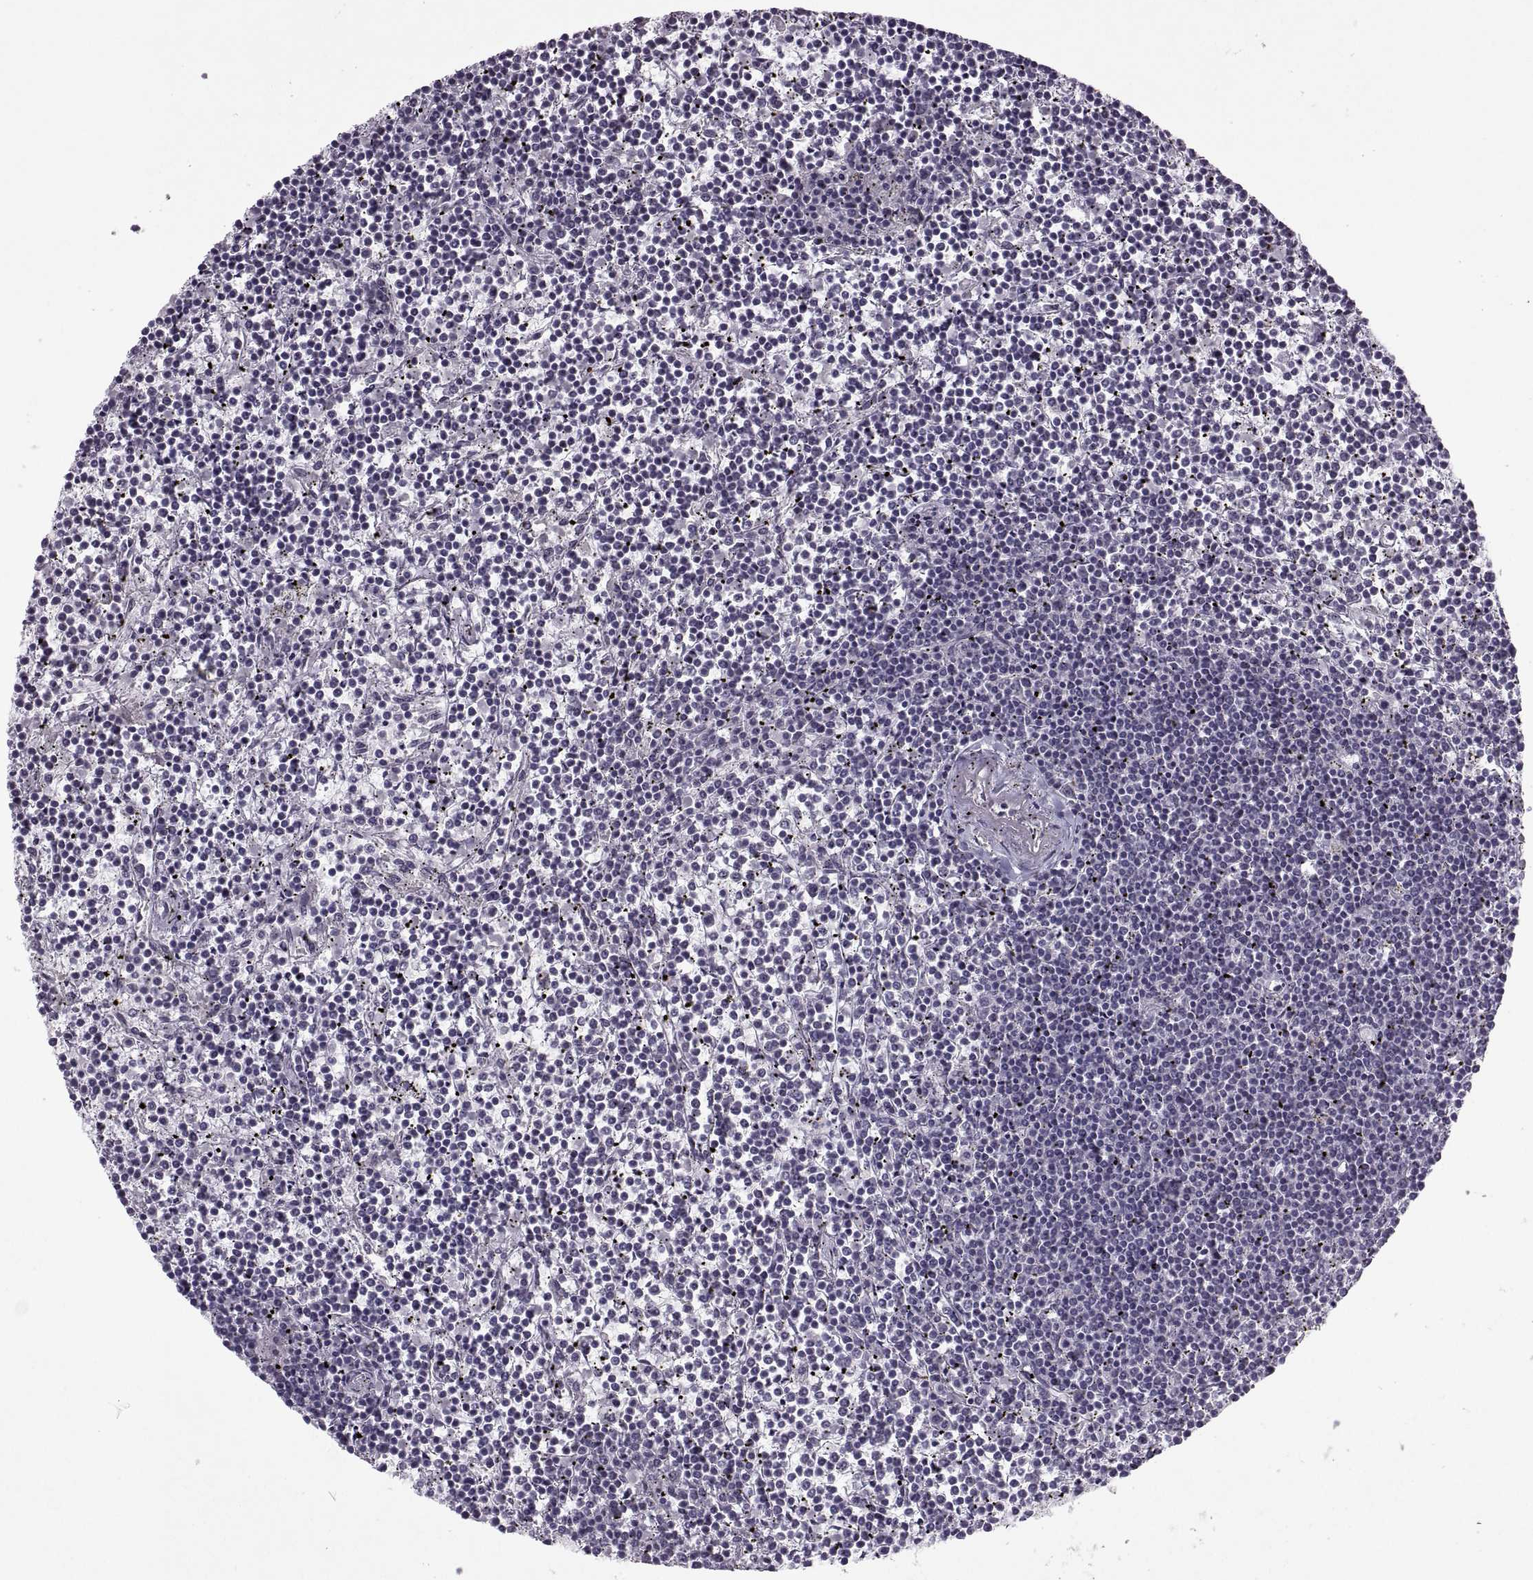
{"staining": {"intensity": "negative", "quantity": "none", "location": "none"}, "tissue": "lymphoma", "cell_type": "Tumor cells", "image_type": "cancer", "snomed": [{"axis": "morphology", "description": "Malignant lymphoma, non-Hodgkin's type, Low grade"}, {"axis": "topography", "description": "Spleen"}], "caption": "The IHC micrograph has no significant expression in tumor cells of lymphoma tissue.", "gene": "MGAT4D", "patient": {"sex": "female", "age": 19}}